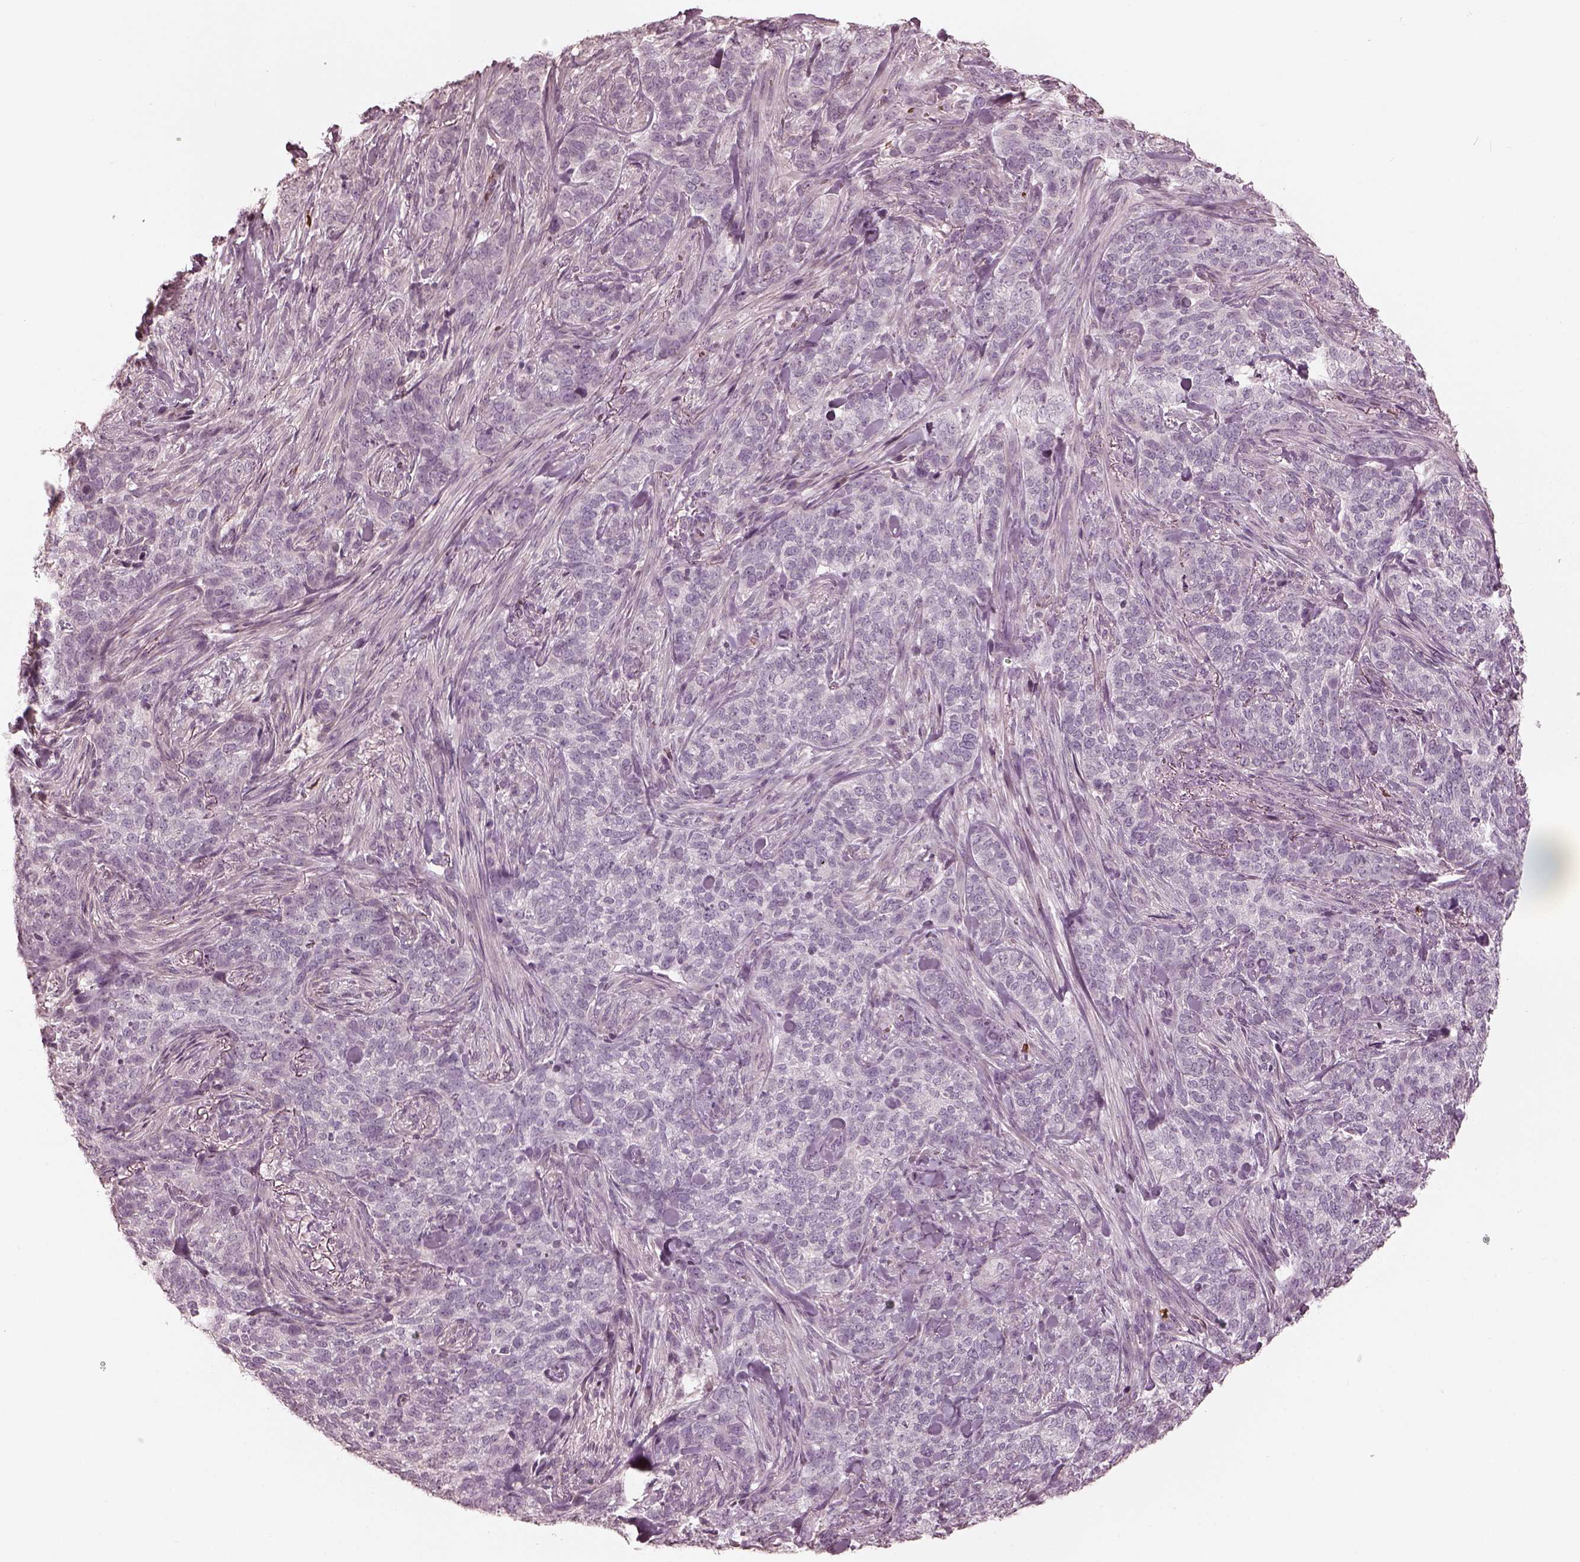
{"staining": {"intensity": "negative", "quantity": "none", "location": "none"}, "tissue": "skin cancer", "cell_type": "Tumor cells", "image_type": "cancer", "snomed": [{"axis": "morphology", "description": "Basal cell carcinoma"}, {"axis": "topography", "description": "Skin"}], "caption": "Immunohistochemical staining of basal cell carcinoma (skin) displays no significant expression in tumor cells.", "gene": "ANKLE1", "patient": {"sex": "female", "age": 69}}